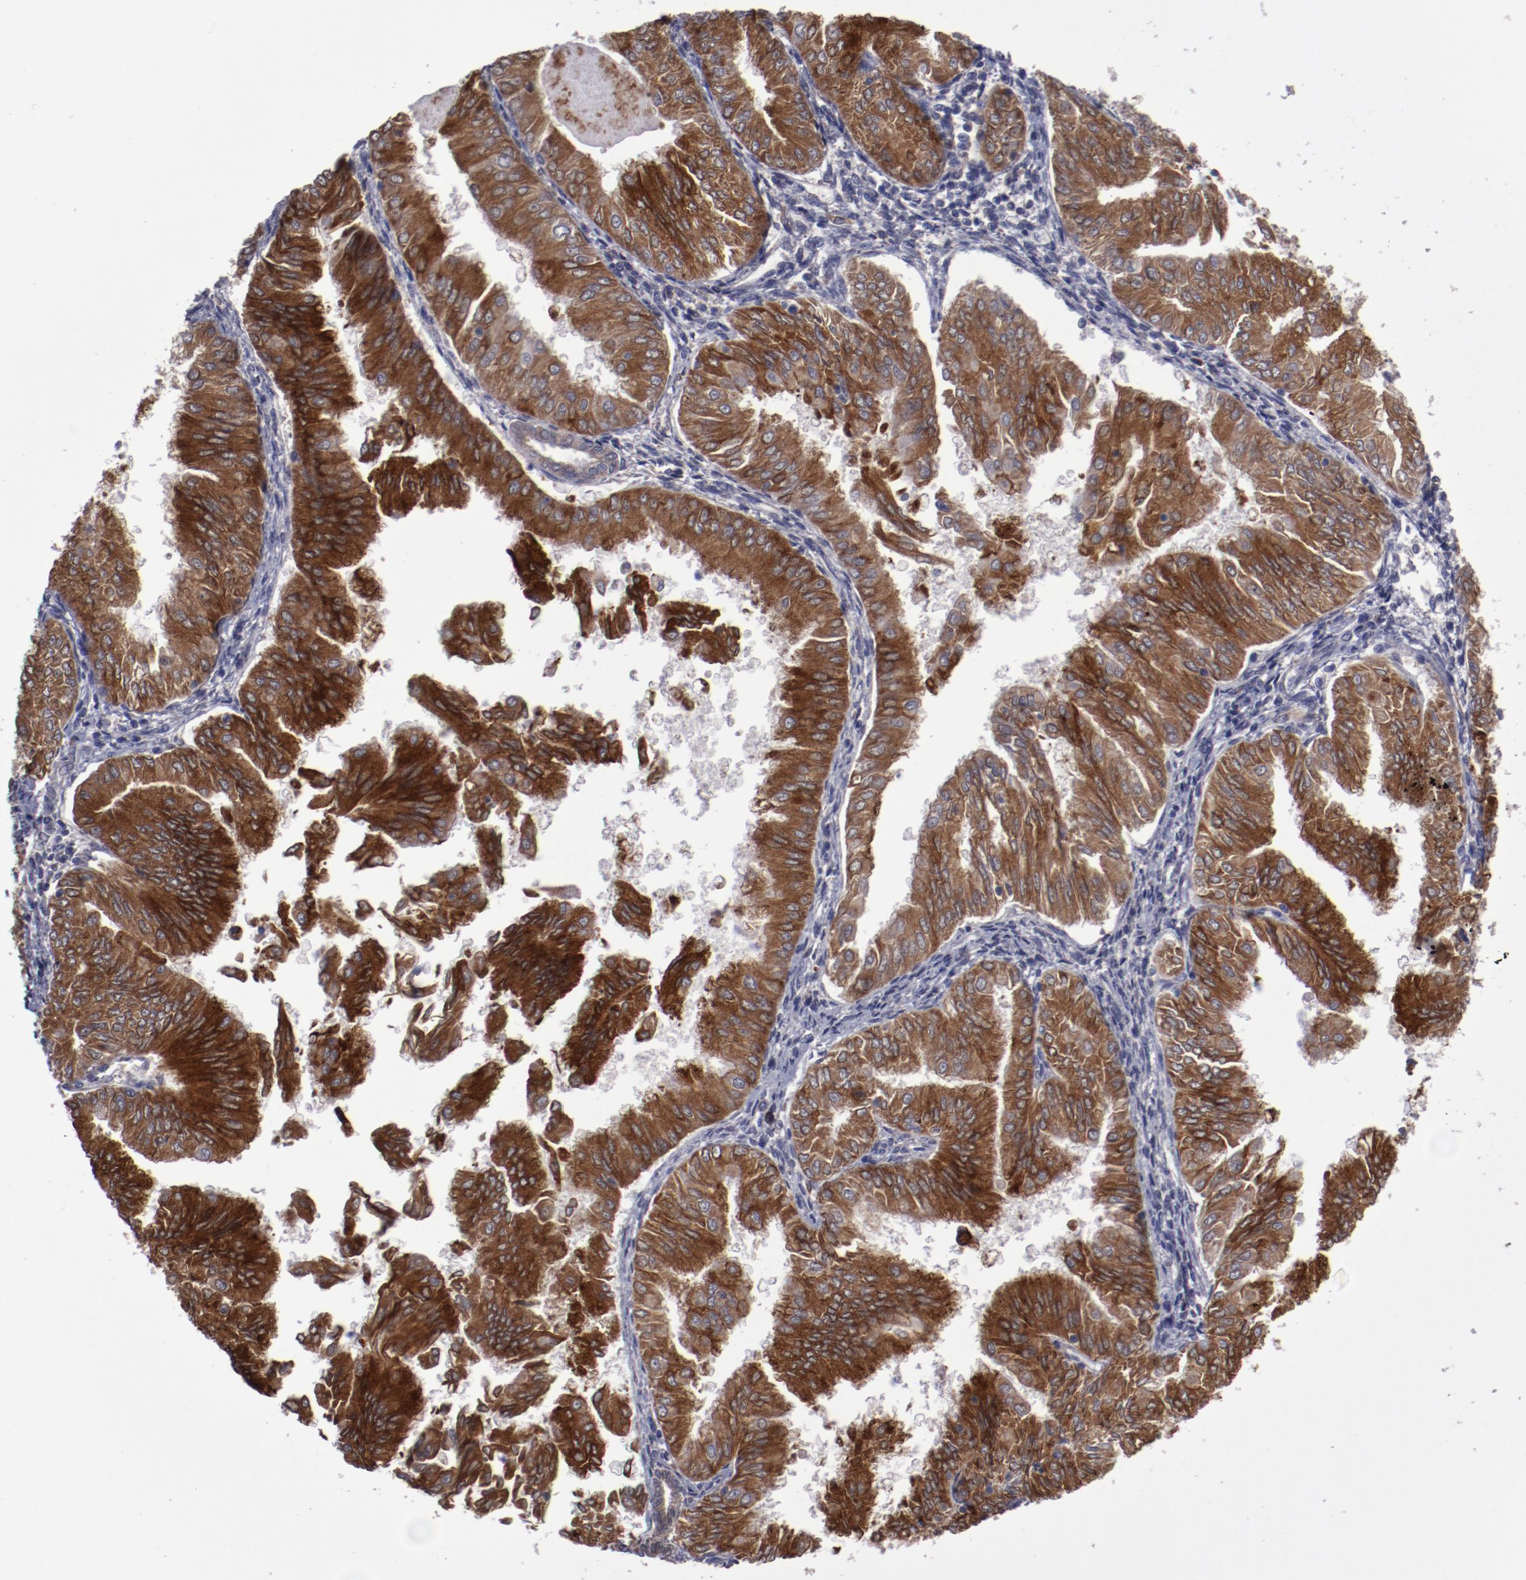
{"staining": {"intensity": "strong", "quantity": ">75%", "location": "cytoplasmic/membranous"}, "tissue": "endometrial cancer", "cell_type": "Tumor cells", "image_type": "cancer", "snomed": [{"axis": "morphology", "description": "Adenocarcinoma, NOS"}, {"axis": "topography", "description": "Endometrium"}], "caption": "Endometrial cancer stained with immunohistochemistry (IHC) reveals strong cytoplasmic/membranous positivity in about >75% of tumor cells.", "gene": "IL12A", "patient": {"sex": "female", "age": 53}}